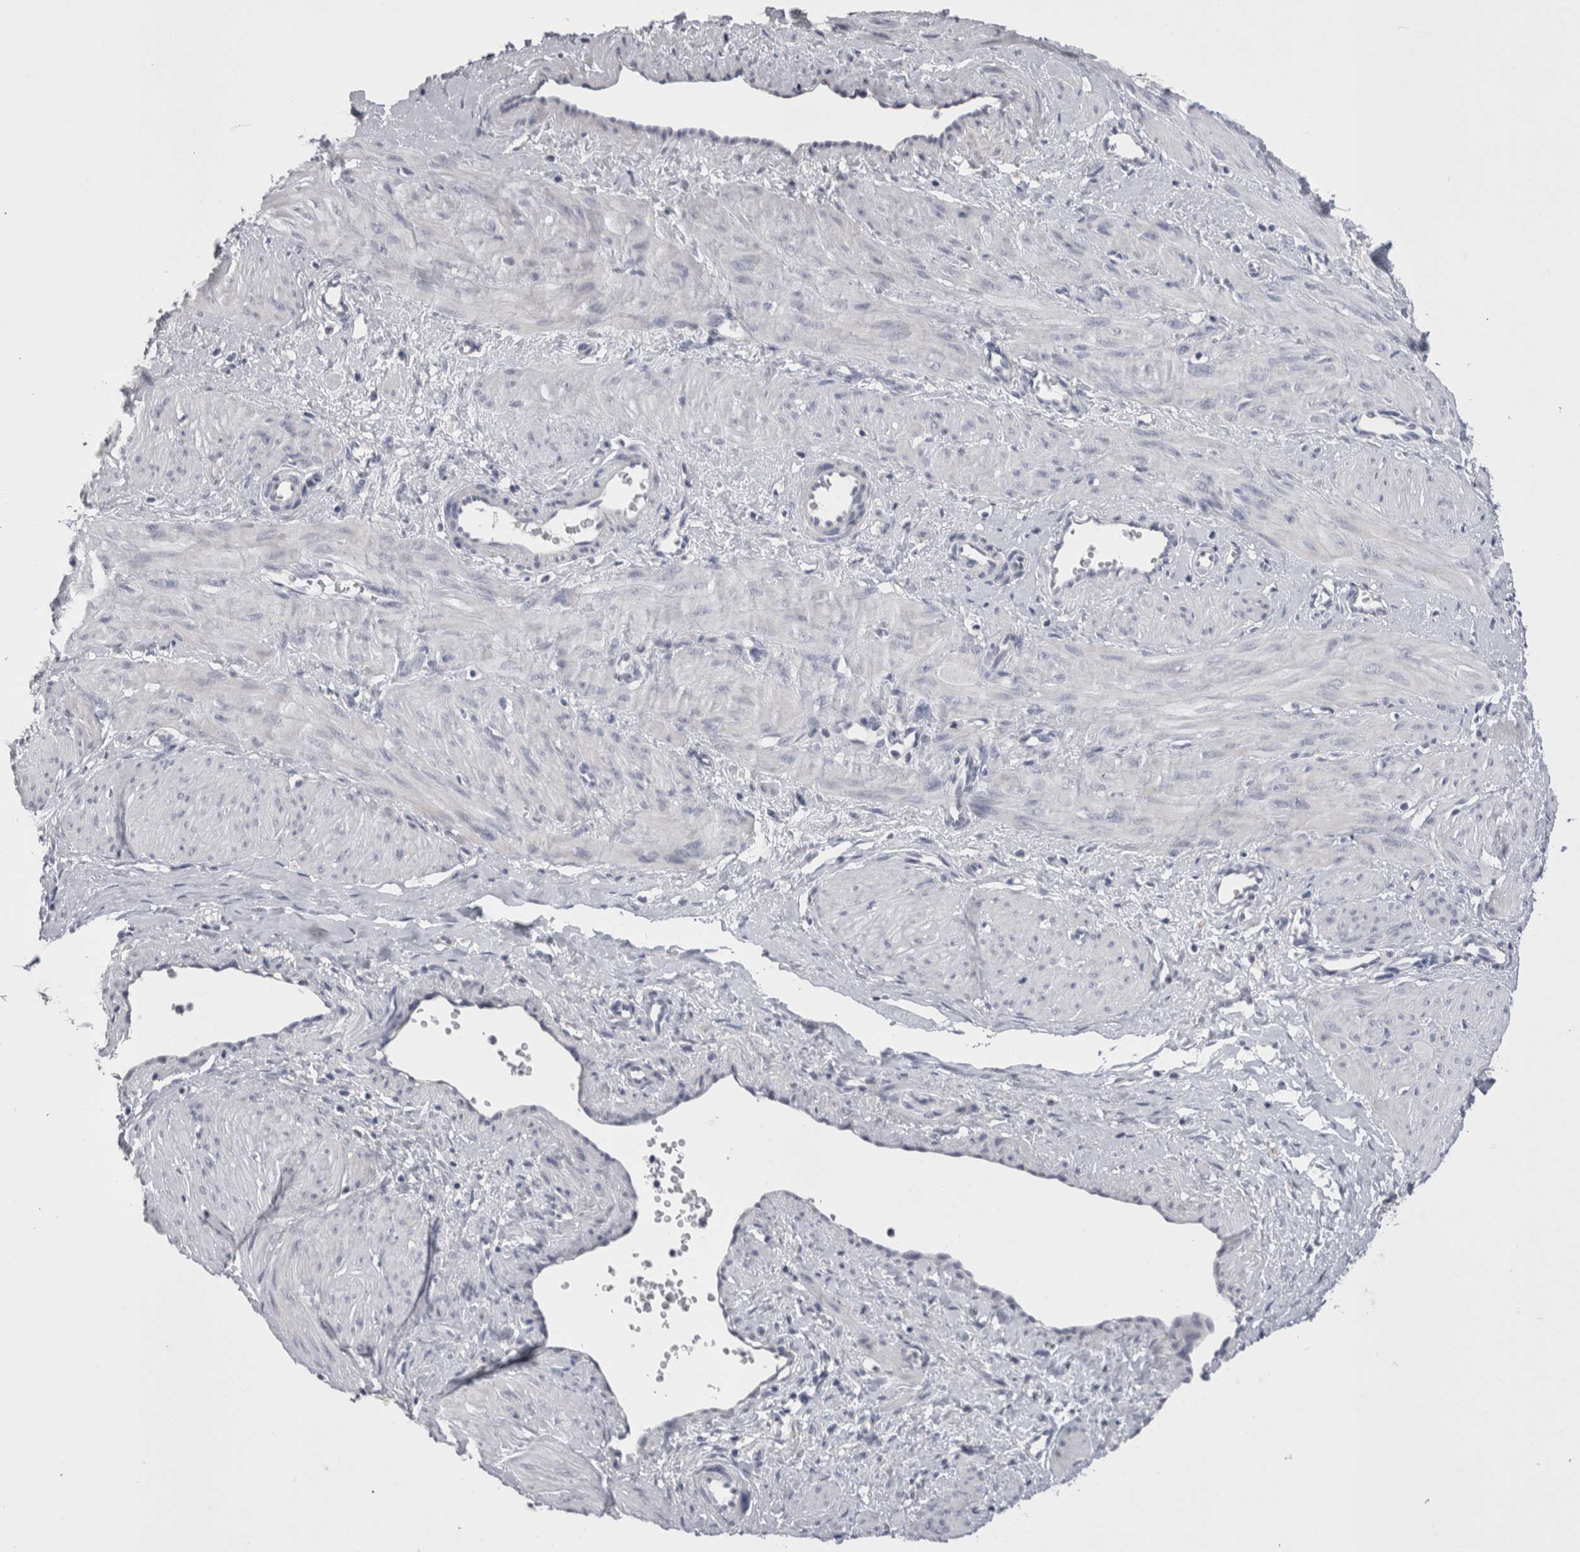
{"staining": {"intensity": "negative", "quantity": "none", "location": "none"}, "tissue": "smooth muscle", "cell_type": "Smooth muscle cells", "image_type": "normal", "snomed": [{"axis": "morphology", "description": "Normal tissue, NOS"}, {"axis": "topography", "description": "Endometrium"}], "caption": "Smooth muscle stained for a protein using IHC shows no expression smooth muscle cells.", "gene": "PWP2", "patient": {"sex": "female", "age": 33}}